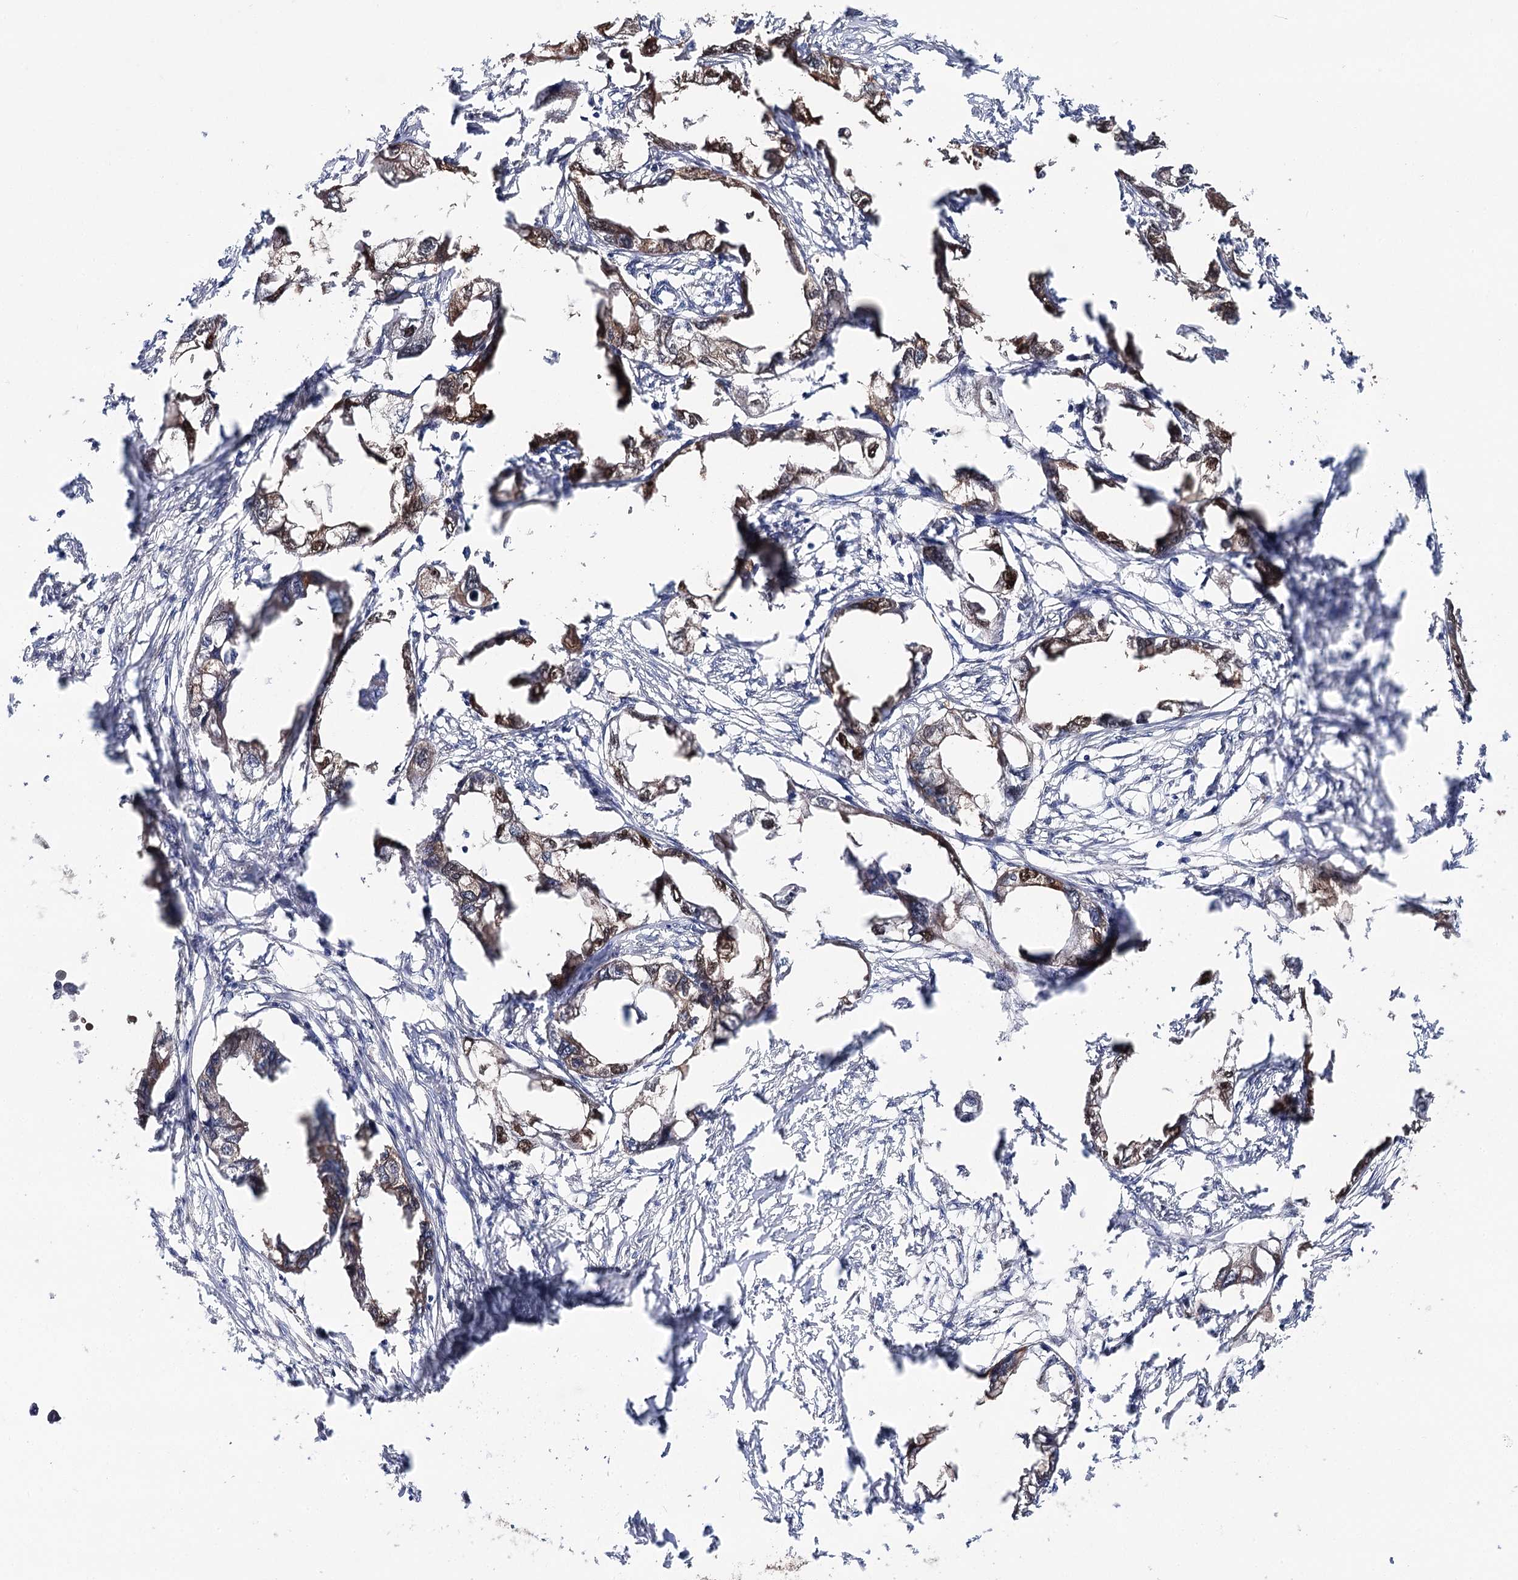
{"staining": {"intensity": "moderate", "quantity": "25%-75%", "location": "cytoplasmic/membranous"}, "tissue": "endometrial cancer", "cell_type": "Tumor cells", "image_type": "cancer", "snomed": [{"axis": "morphology", "description": "Adenocarcinoma, NOS"}, {"axis": "morphology", "description": "Adenocarcinoma, metastatic, NOS"}, {"axis": "topography", "description": "Adipose tissue"}, {"axis": "topography", "description": "Endometrium"}], "caption": "Protein expression analysis of human adenocarcinoma (endometrial) reveals moderate cytoplasmic/membranous positivity in approximately 25%-75% of tumor cells.", "gene": "UGDH", "patient": {"sex": "female", "age": 67}}